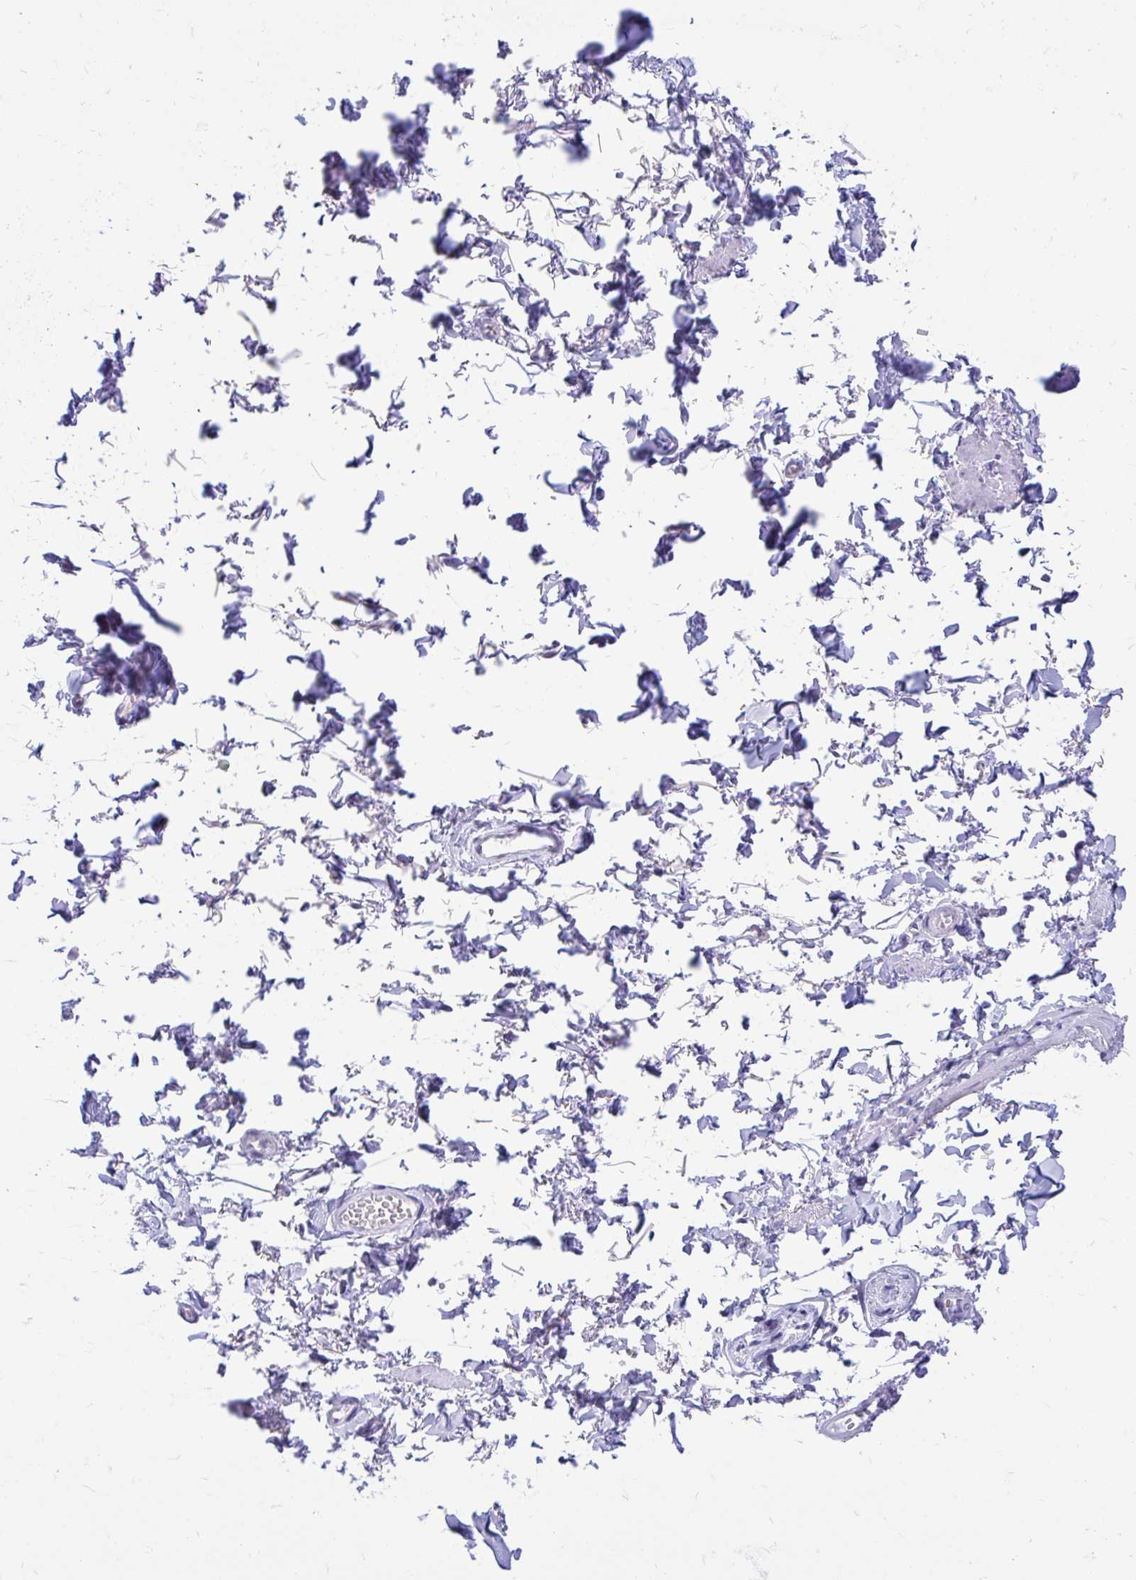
{"staining": {"intensity": "negative", "quantity": "none", "location": "none"}, "tissue": "adipose tissue", "cell_type": "Adipocytes", "image_type": "normal", "snomed": [{"axis": "morphology", "description": "Normal tissue, NOS"}, {"axis": "topography", "description": "Vulva"}, {"axis": "topography", "description": "Peripheral nerve tissue"}], "caption": "Adipocytes show no significant positivity in benign adipose tissue.", "gene": "GLB1L2", "patient": {"sex": "female", "age": 66}}